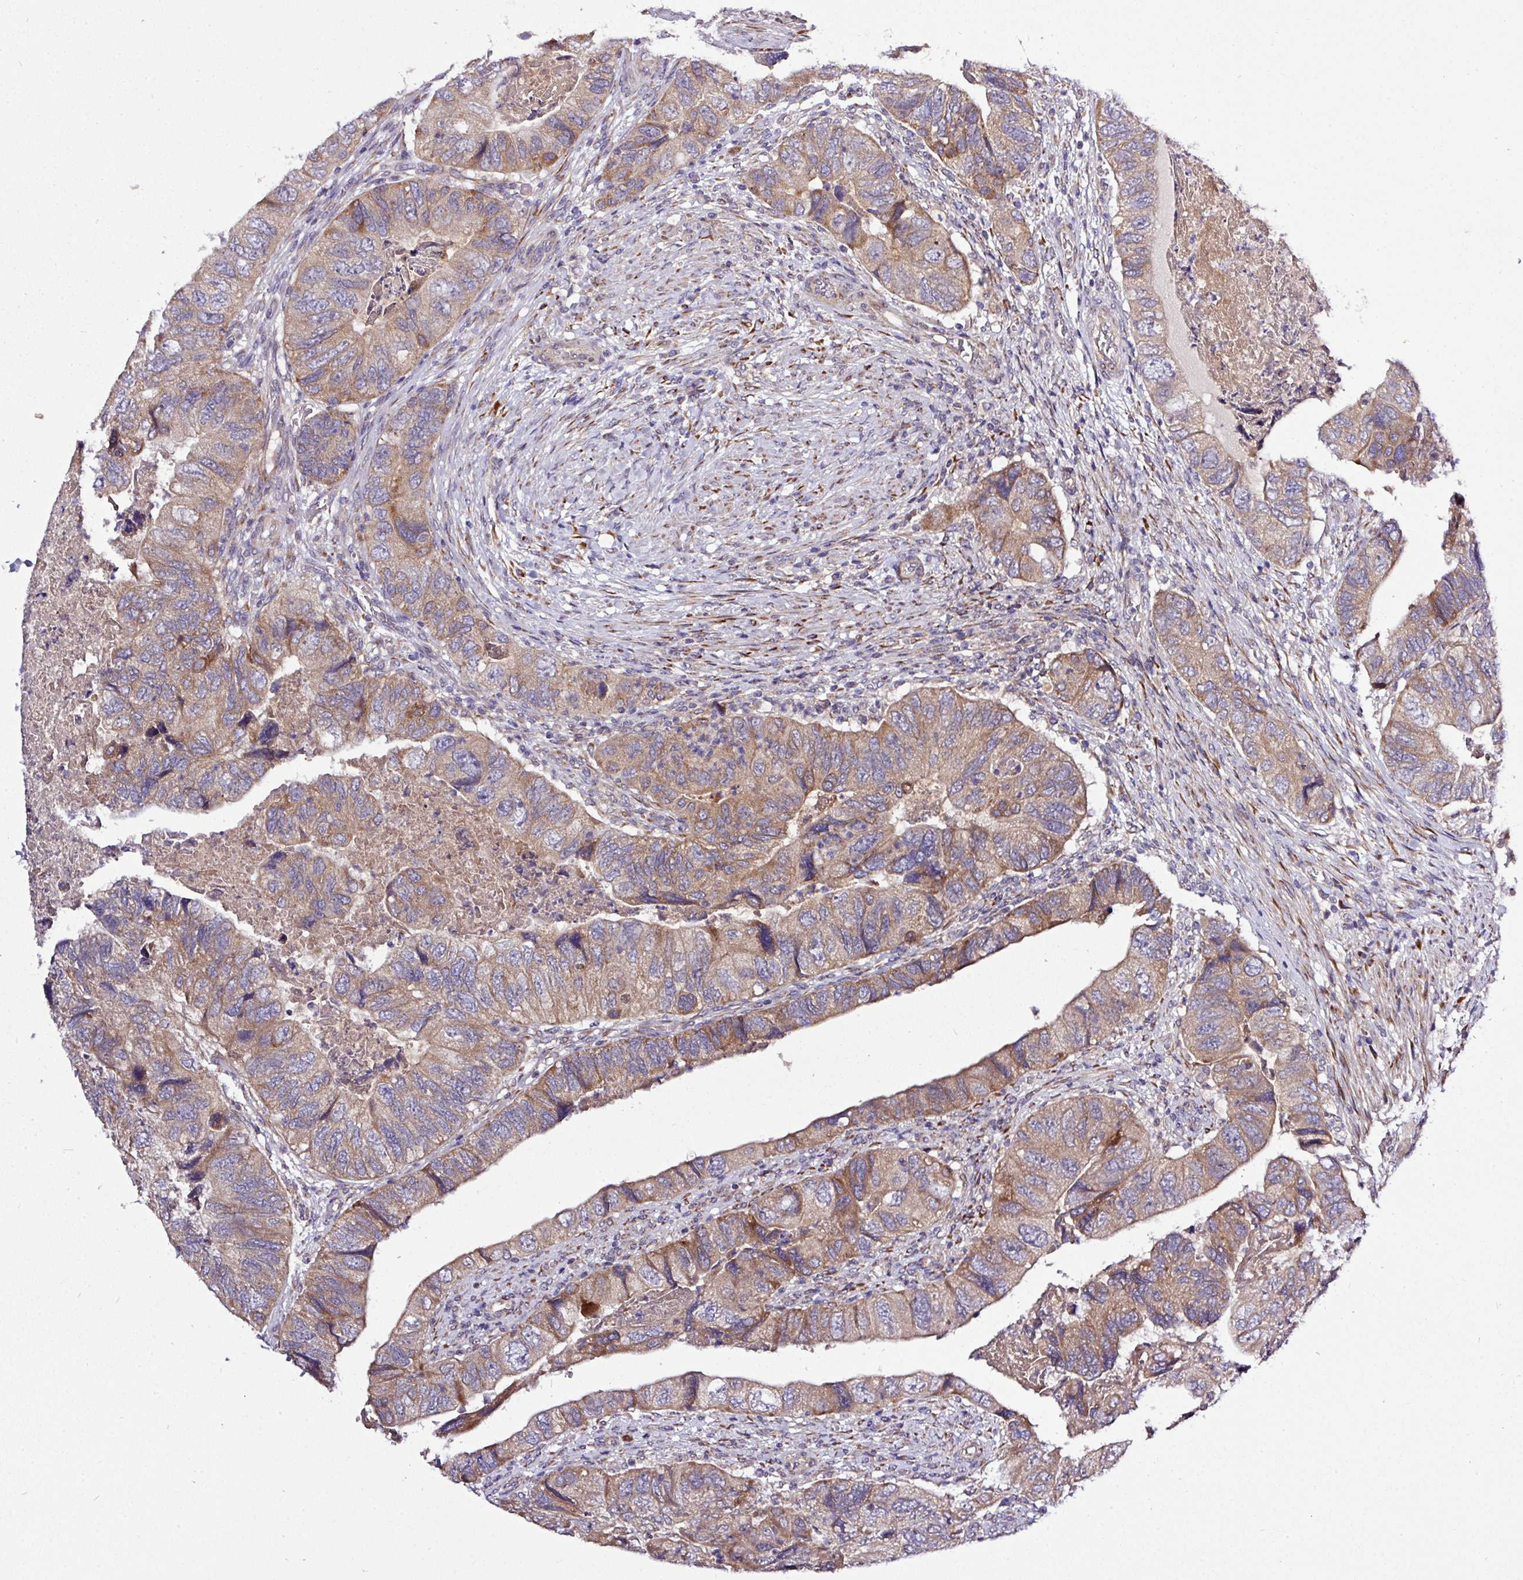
{"staining": {"intensity": "moderate", "quantity": ">75%", "location": "cytoplasmic/membranous"}, "tissue": "colorectal cancer", "cell_type": "Tumor cells", "image_type": "cancer", "snomed": [{"axis": "morphology", "description": "Adenocarcinoma, NOS"}, {"axis": "topography", "description": "Rectum"}], "caption": "A histopathology image showing moderate cytoplasmic/membranous staining in approximately >75% of tumor cells in colorectal adenocarcinoma, as visualized by brown immunohistochemical staining.", "gene": "TM2D2", "patient": {"sex": "male", "age": 63}}